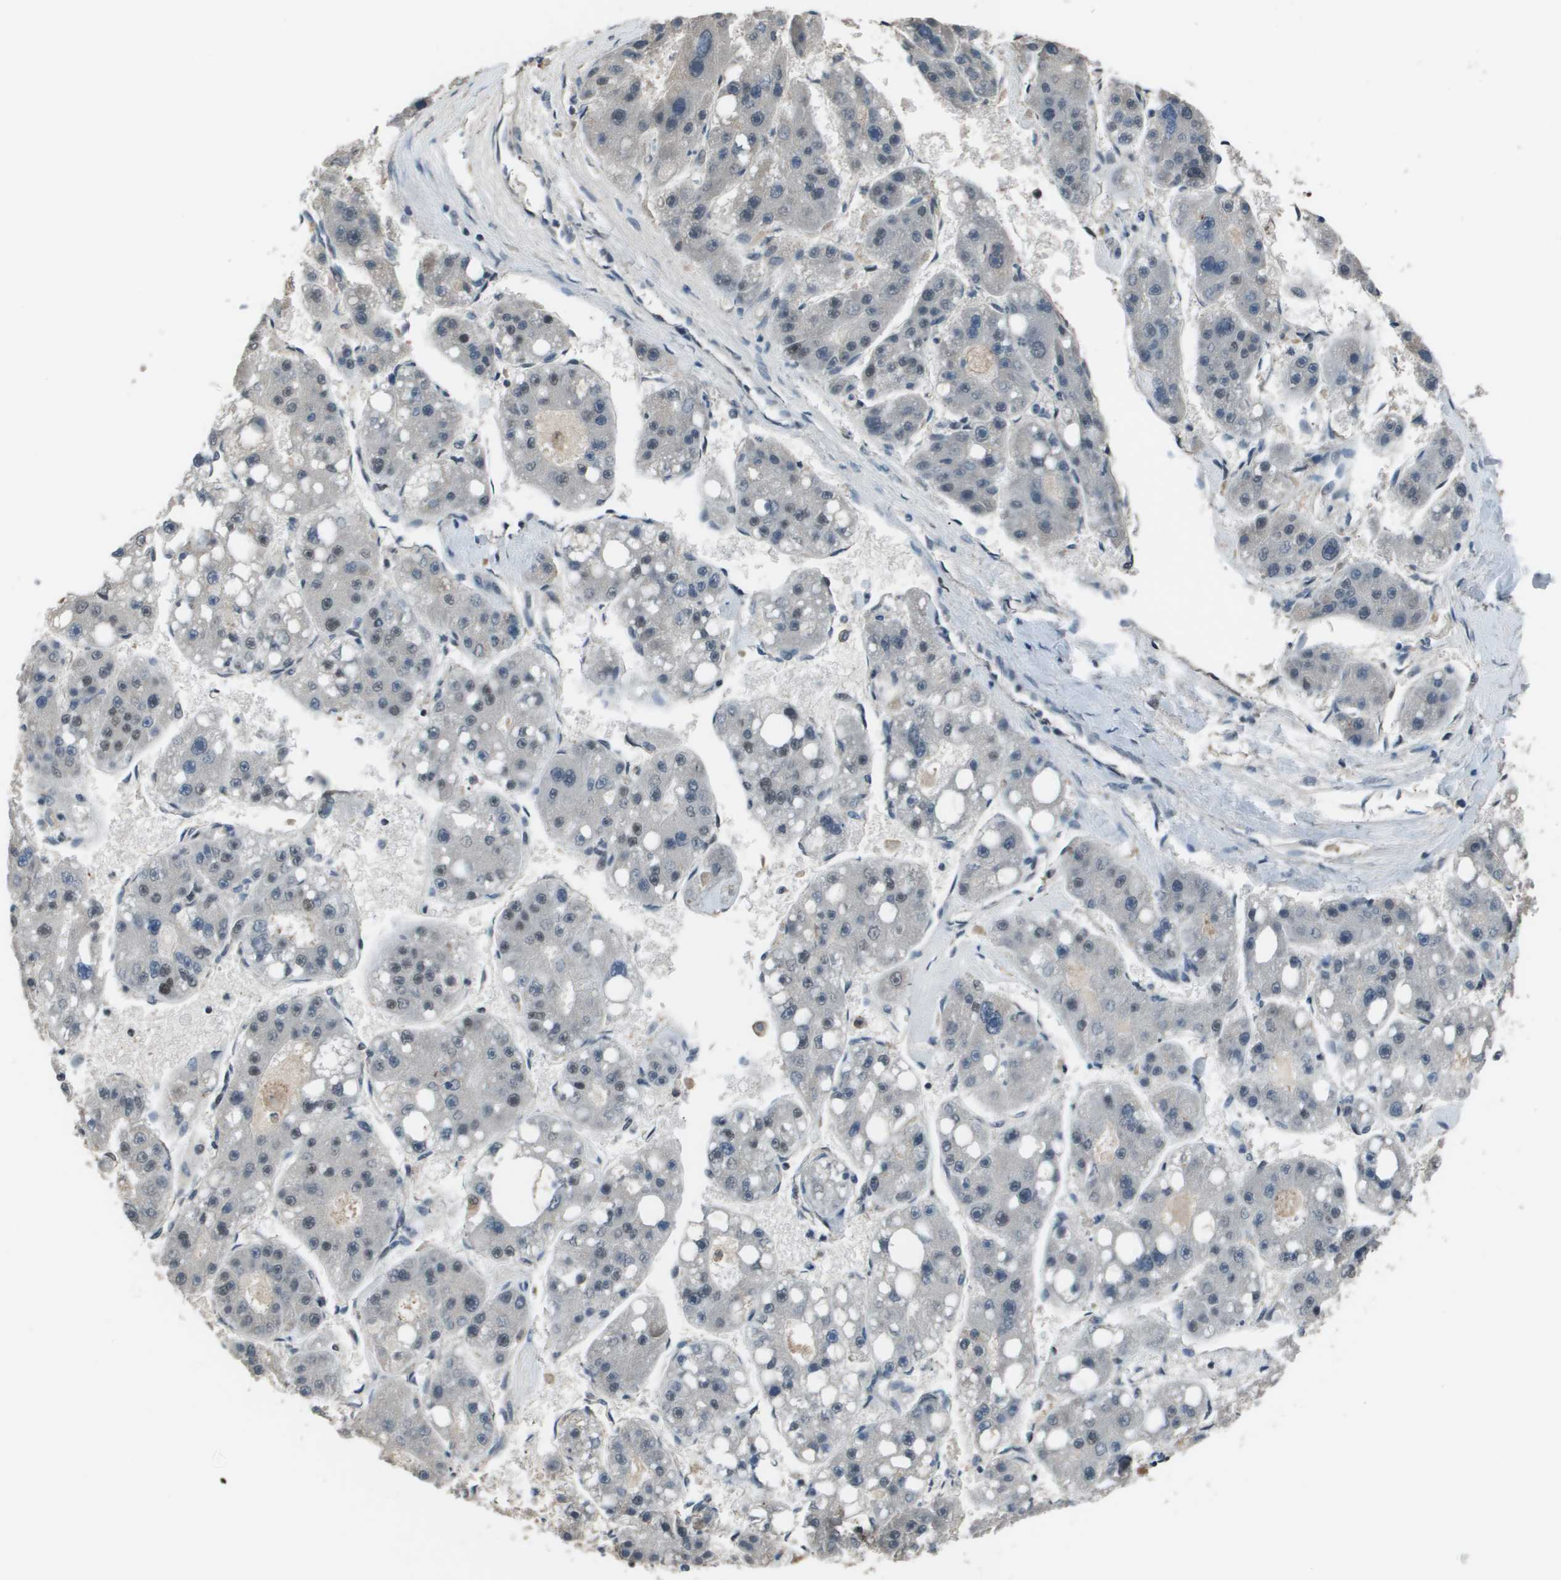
{"staining": {"intensity": "moderate", "quantity": "<25%", "location": "nuclear"}, "tissue": "liver cancer", "cell_type": "Tumor cells", "image_type": "cancer", "snomed": [{"axis": "morphology", "description": "Carcinoma, Hepatocellular, NOS"}, {"axis": "topography", "description": "Liver"}], "caption": "Brown immunohistochemical staining in human hepatocellular carcinoma (liver) exhibits moderate nuclear expression in about <25% of tumor cells. (IHC, brightfield microscopy, high magnification).", "gene": "THRAP3", "patient": {"sex": "female", "age": 61}}